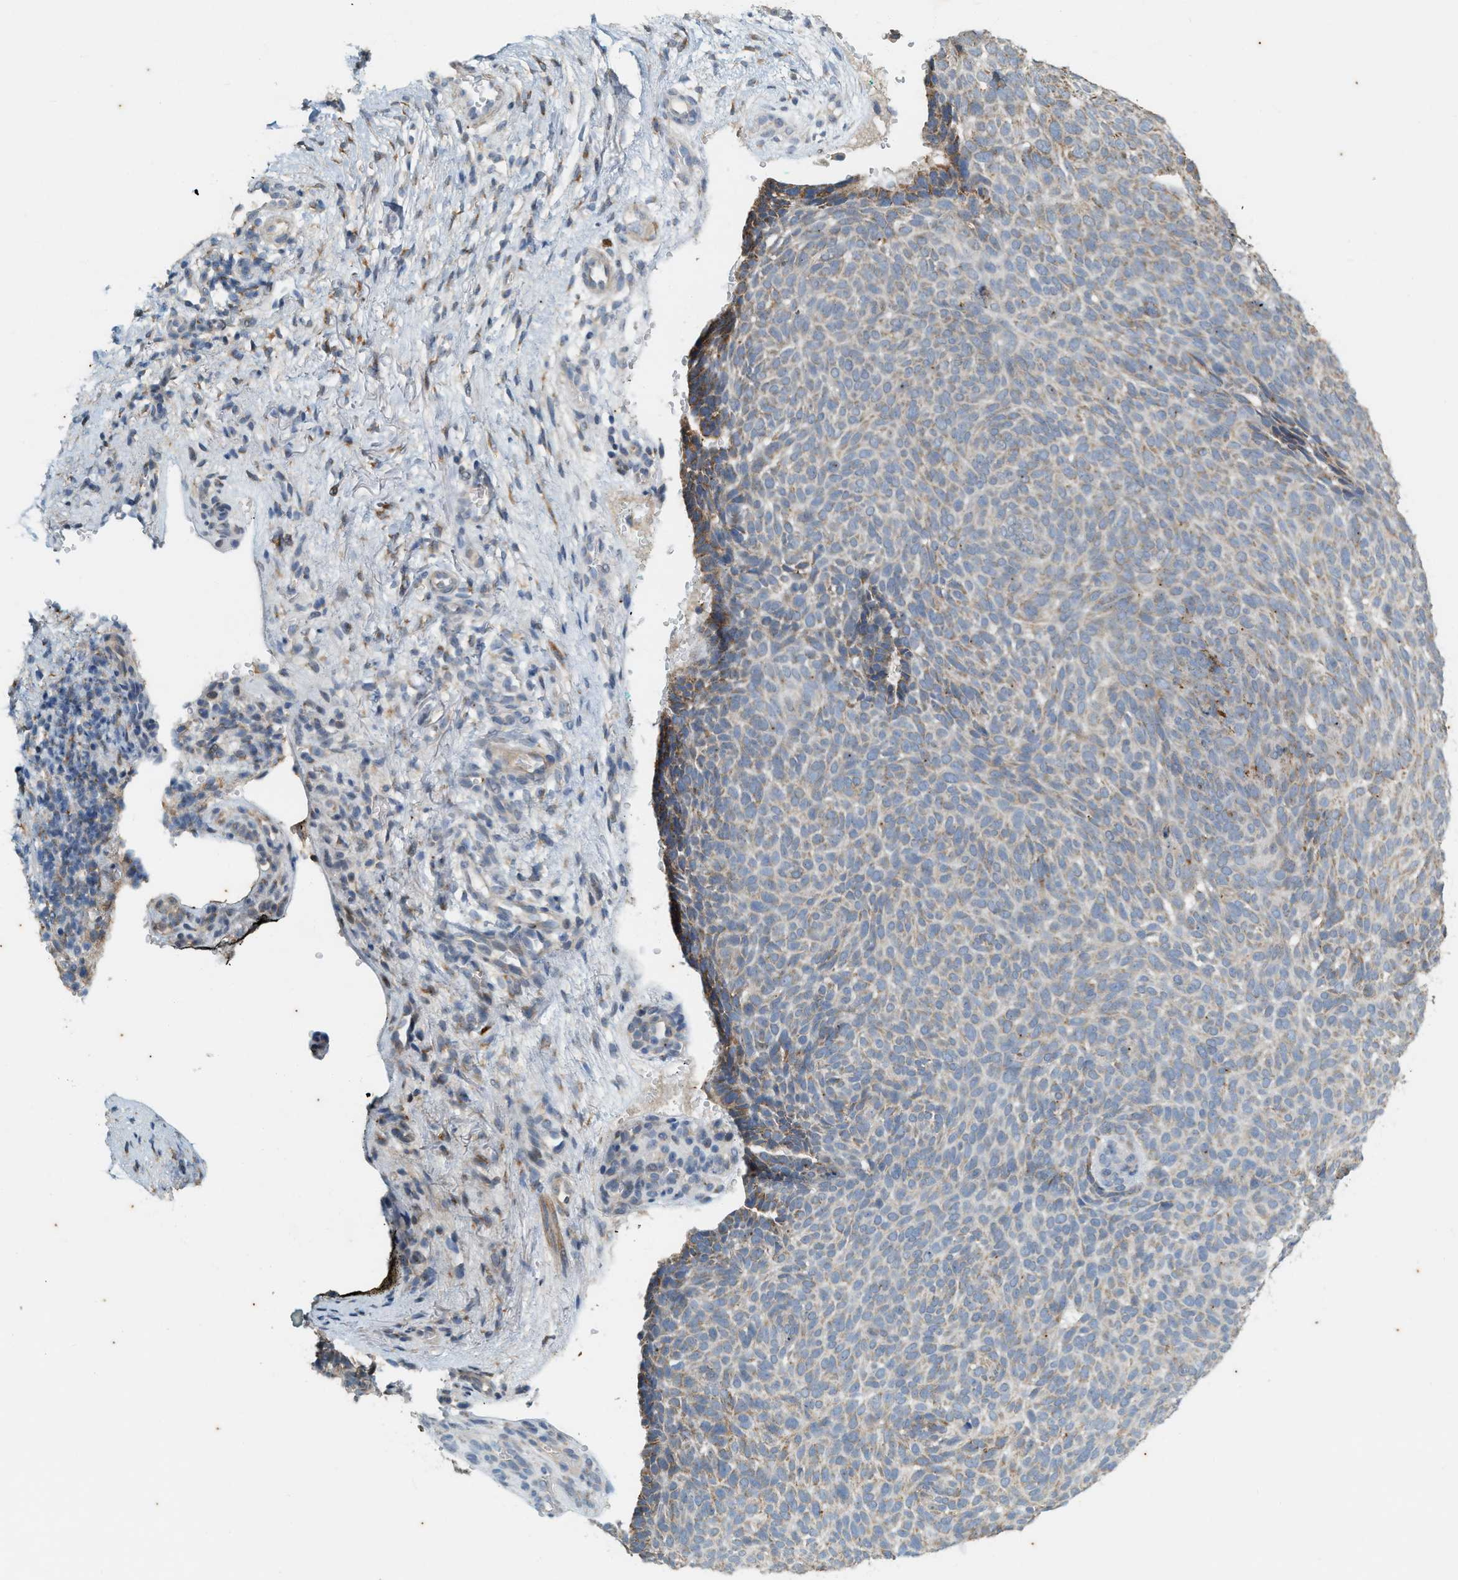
{"staining": {"intensity": "weak", "quantity": "<25%", "location": "cytoplasmic/membranous"}, "tissue": "skin cancer", "cell_type": "Tumor cells", "image_type": "cancer", "snomed": [{"axis": "morphology", "description": "Basal cell carcinoma"}, {"axis": "topography", "description": "Skin"}], "caption": "The immunohistochemistry (IHC) image has no significant staining in tumor cells of basal cell carcinoma (skin) tissue. (DAB (3,3'-diaminobenzidine) immunohistochemistry, high magnification).", "gene": "CHPF2", "patient": {"sex": "male", "age": 61}}